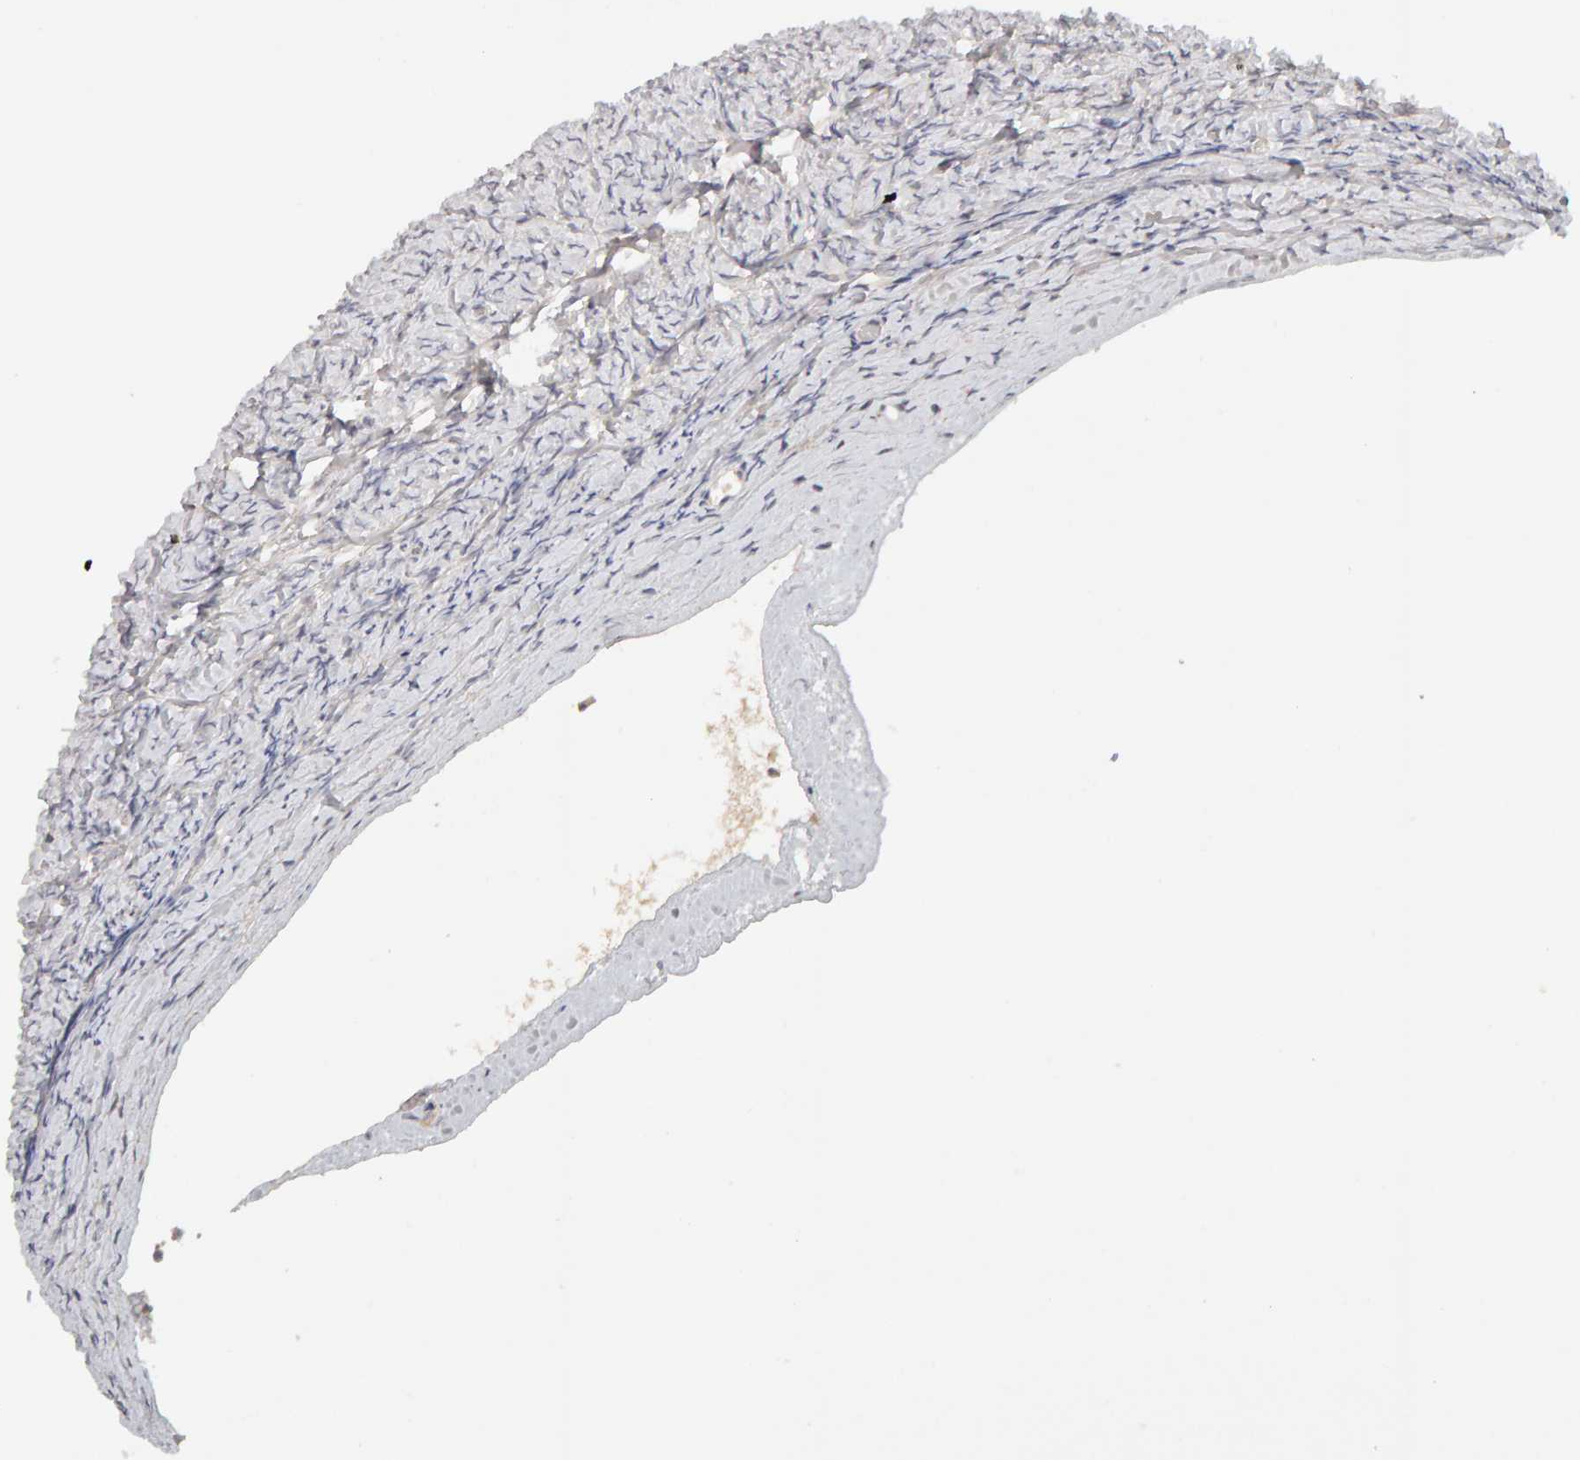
{"staining": {"intensity": "negative", "quantity": "none", "location": "none"}, "tissue": "ovary", "cell_type": "Ovarian stroma cells", "image_type": "normal", "snomed": [{"axis": "morphology", "description": "Normal tissue, NOS"}, {"axis": "topography", "description": "Ovary"}], "caption": "Immunohistochemistry (IHC) histopathology image of unremarkable ovary stained for a protein (brown), which exhibits no positivity in ovarian stroma cells. The staining is performed using DAB (3,3'-diaminobenzidine) brown chromogen with nuclei counter-stained in using hematoxylin.", "gene": "NUDCD1", "patient": {"sex": "female", "age": 27}}